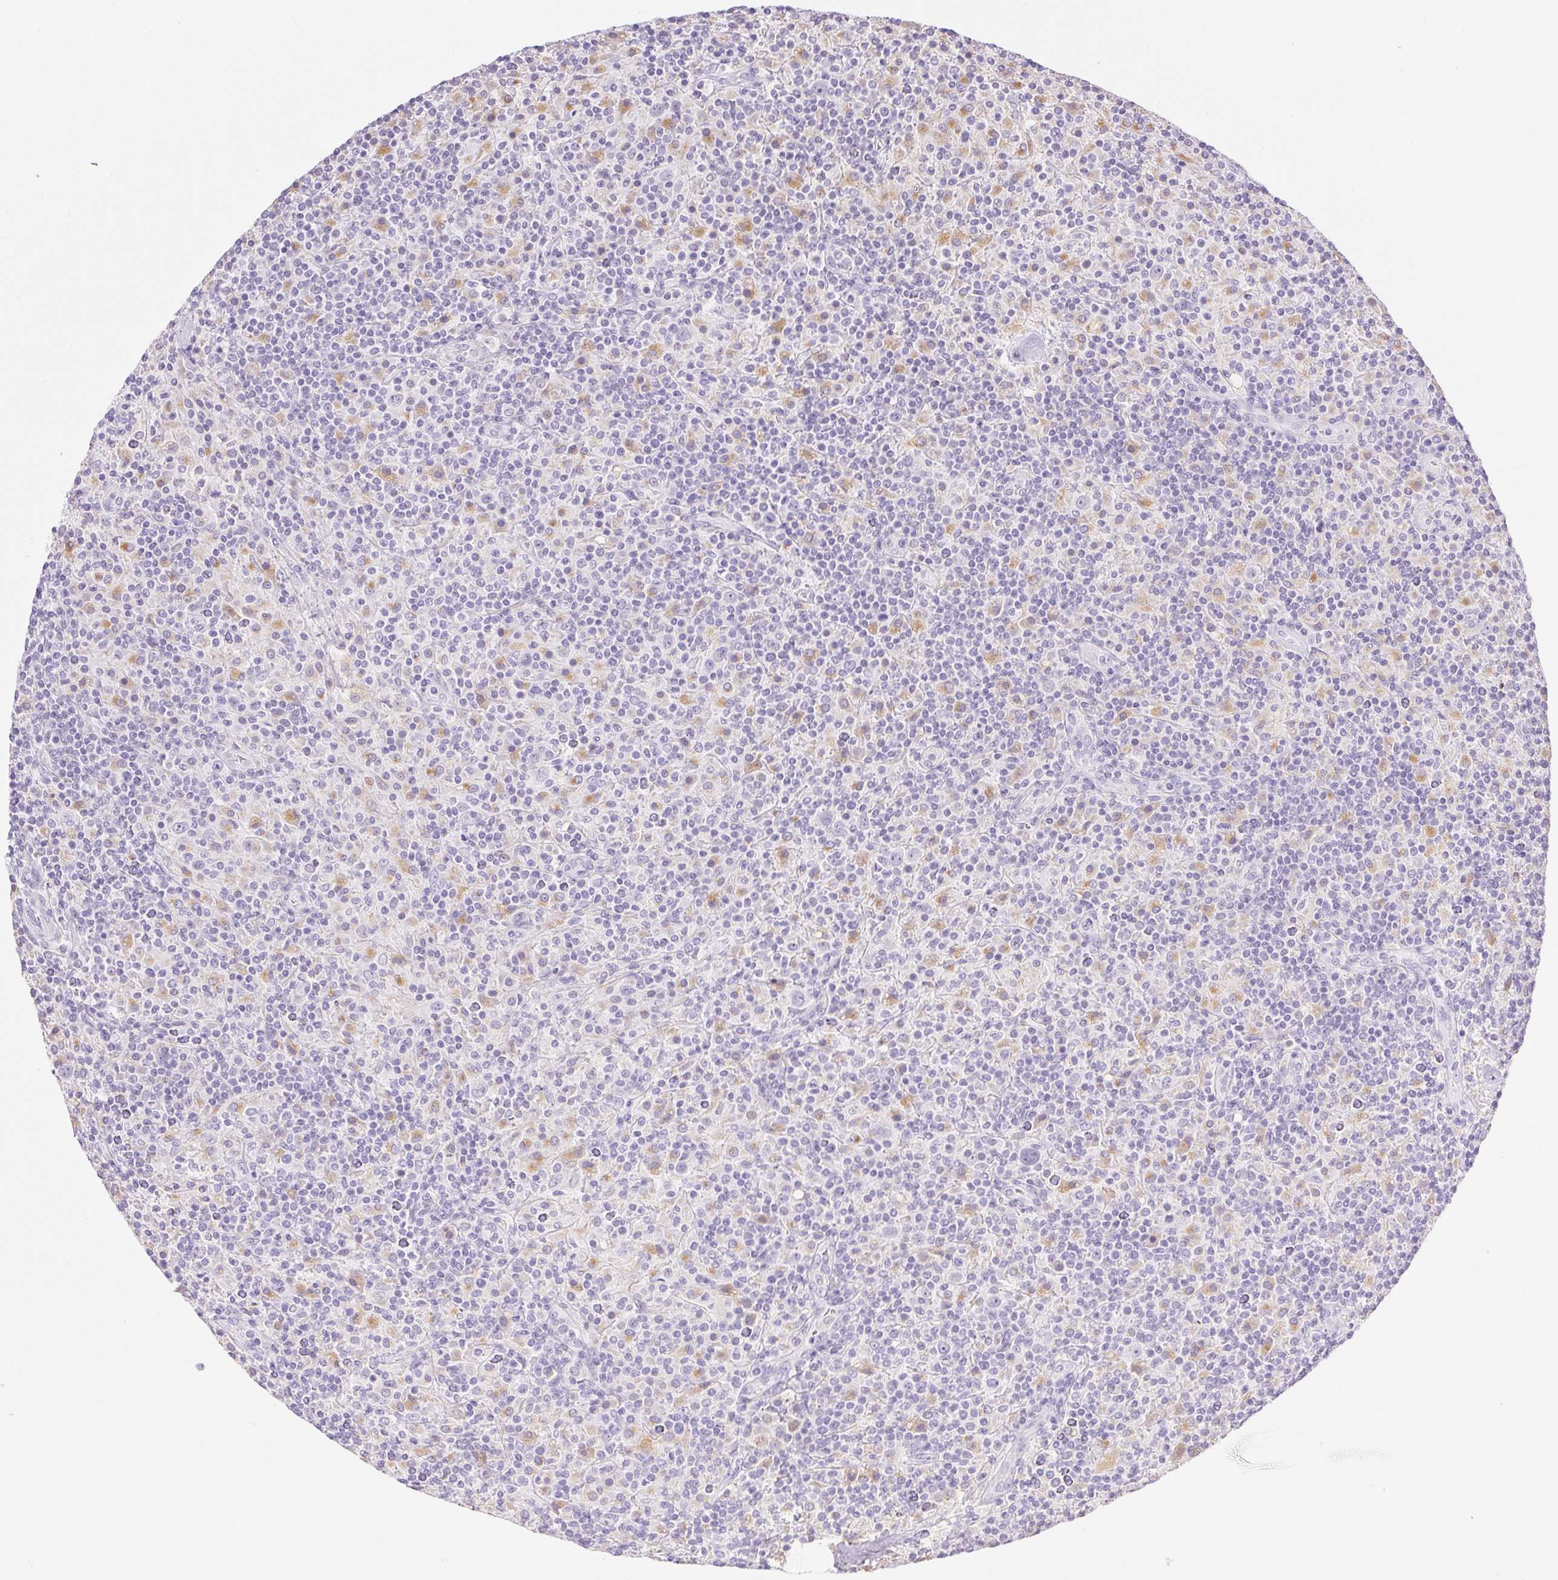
{"staining": {"intensity": "negative", "quantity": "none", "location": "none"}, "tissue": "lymphoma", "cell_type": "Tumor cells", "image_type": "cancer", "snomed": [{"axis": "morphology", "description": "Hodgkin's disease, NOS"}, {"axis": "topography", "description": "Lymph node"}], "caption": "Protein analysis of Hodgkin's disease displays no significant expression in tumor cells. (Immunohistochemistry, brightfield microscopy, high magnification).", "gene": "ATP6V1G3", "patient": {"sex": "male", "age": 70}}